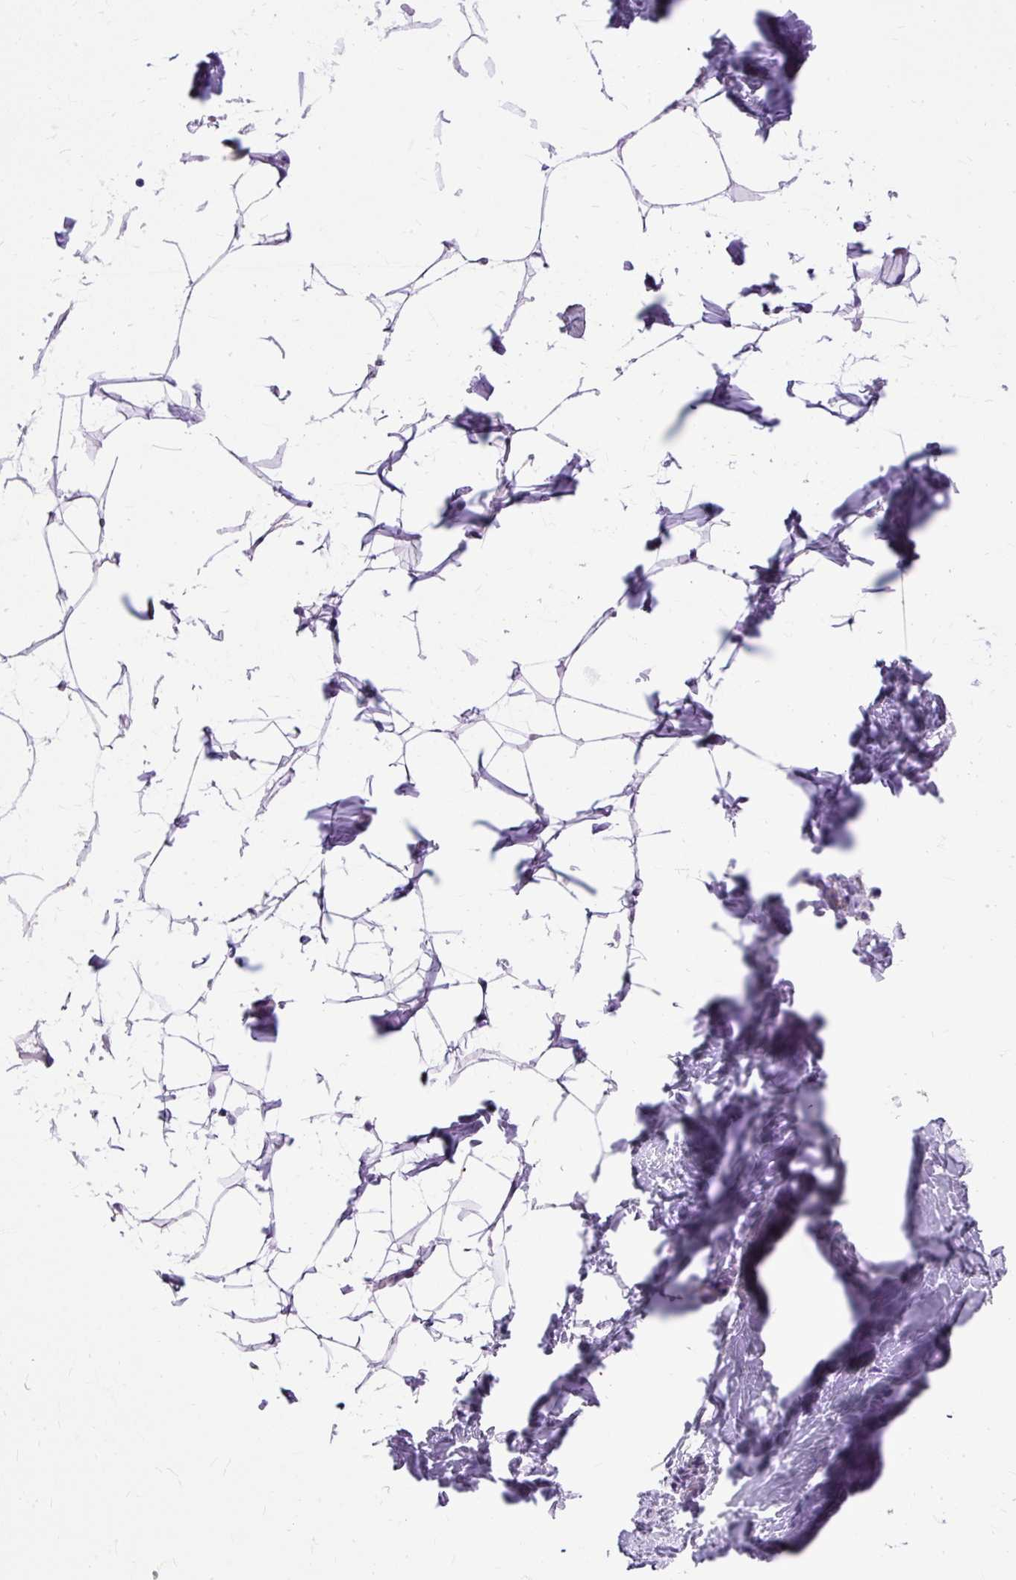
{"staining": {"intensity": "negative", "quantity": "none", "location": "none"}, "tissue": "breast", "cell_type": "Adipocytes", "image_type": "normal", "snomed": [{"axis": "morphology", "description": "Normal tissue, NOS"}, {"axis": "topography", "description": "Breast"}], "caption": "Immunohistochemical staining of unremarkable human breast reveals no significant staining in adipocytes. Brightfield microscopy of immunohistochemistry stained with DAB (brown) and hematoxylin (blue), captured at high magnification.", "gene": "MYO6", "patient": {"sex": "female", "age": 23}}